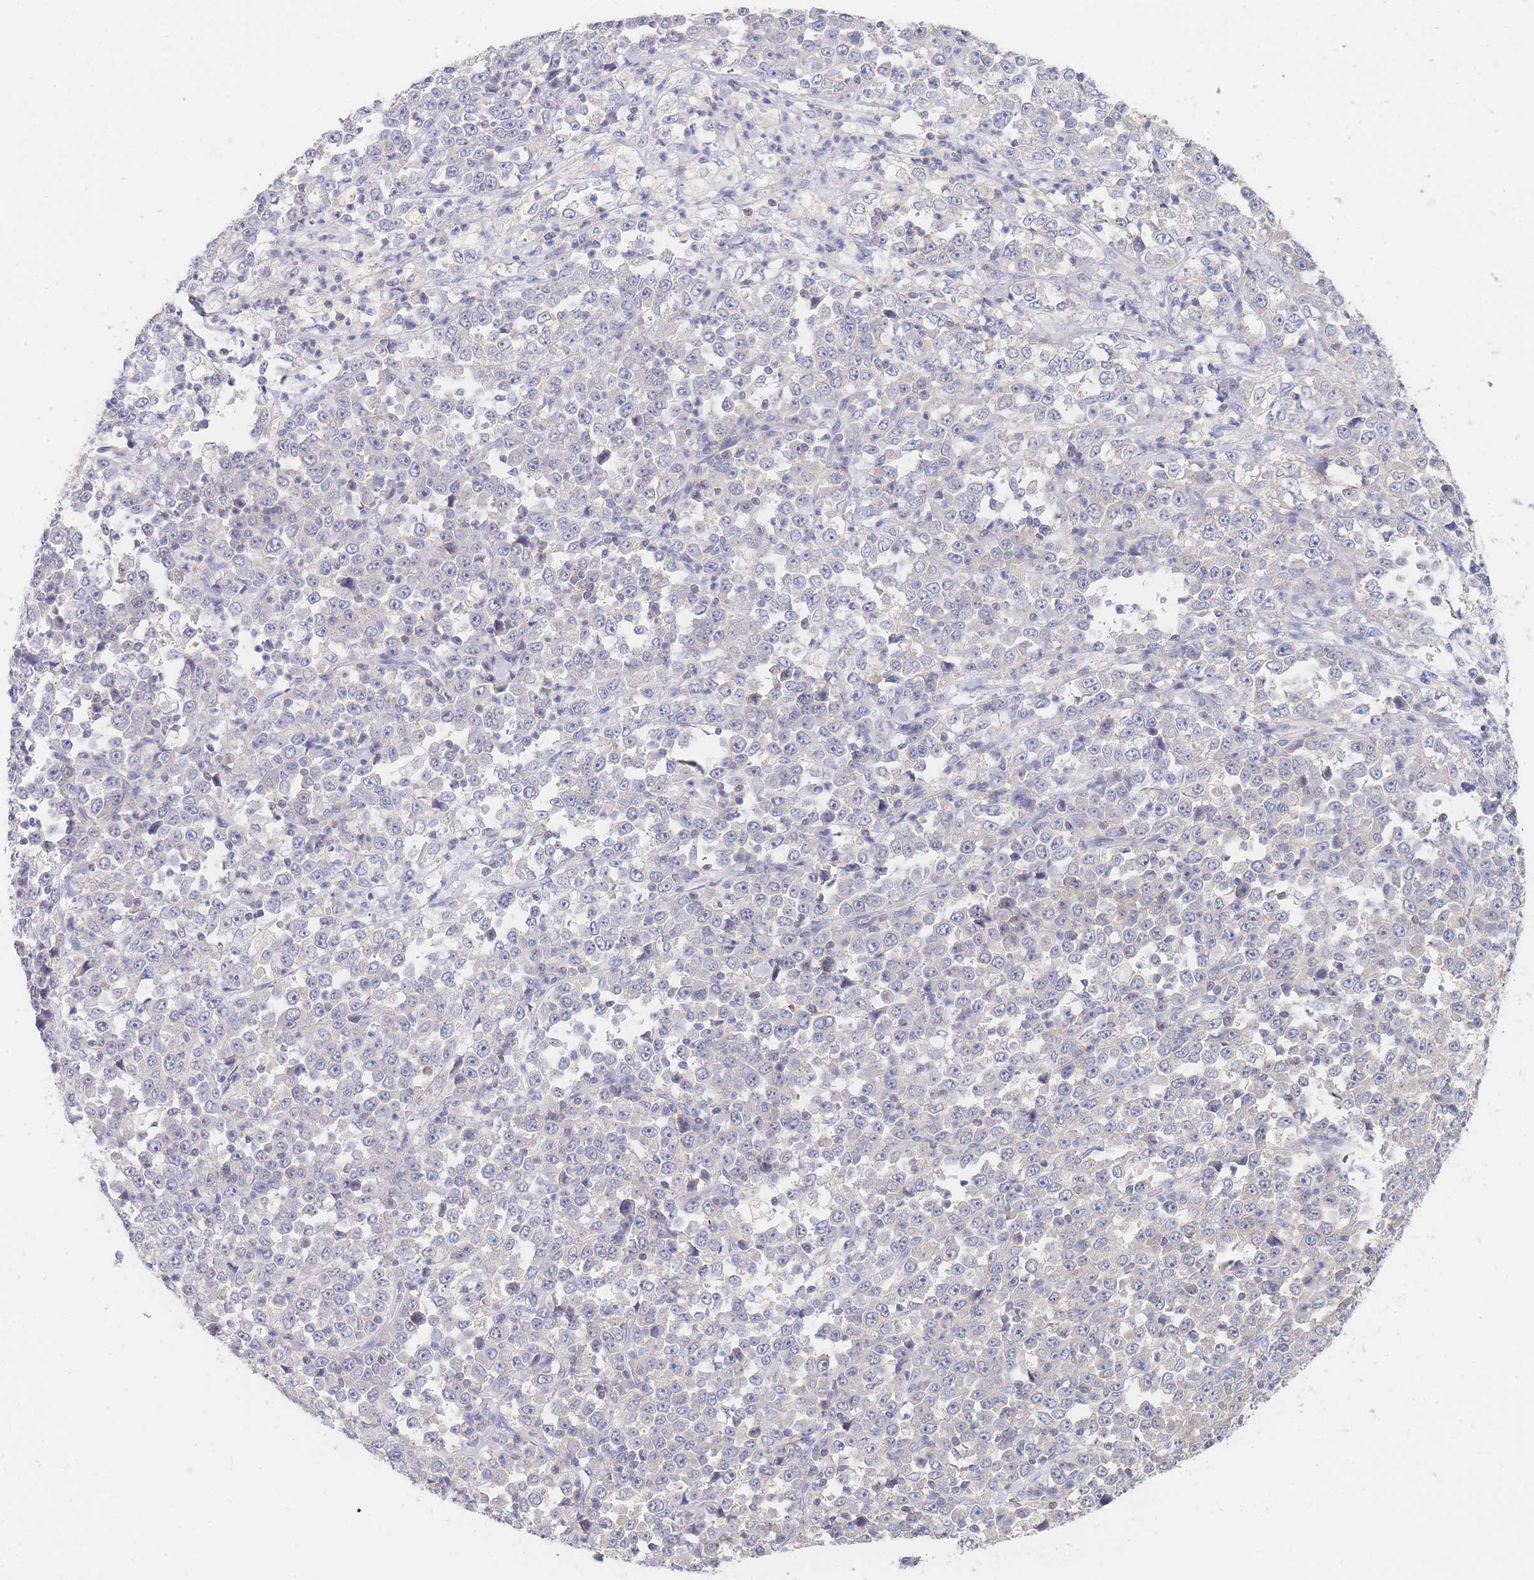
{"staining": {"intensity": "negative", "quantity": "none", "location": "none"}, "tissue": "stomach cancer", "cell_type": "Tumor cells", "image_type": "cancer", "snomed": [{"axis": "morphology", "description": "Normal tissue, NOS"}, {"axis": "morphology", "description": "Adenocarcinoma, NOS"}, {"axis": "topography", "description": "Stomach, upper"}, {"axis": "topography", "description": "Stomach"}], "caption": "This micrograph is of stomach cancer (adenocarcinoma) stained with immunohistochemistry (IHC) to label a protein in brown with the nuclei are counter-stained blue. There is no expression in tumor cells.", "gene": "PPP6C", "patient": {"sex": "male", "age": 59}}